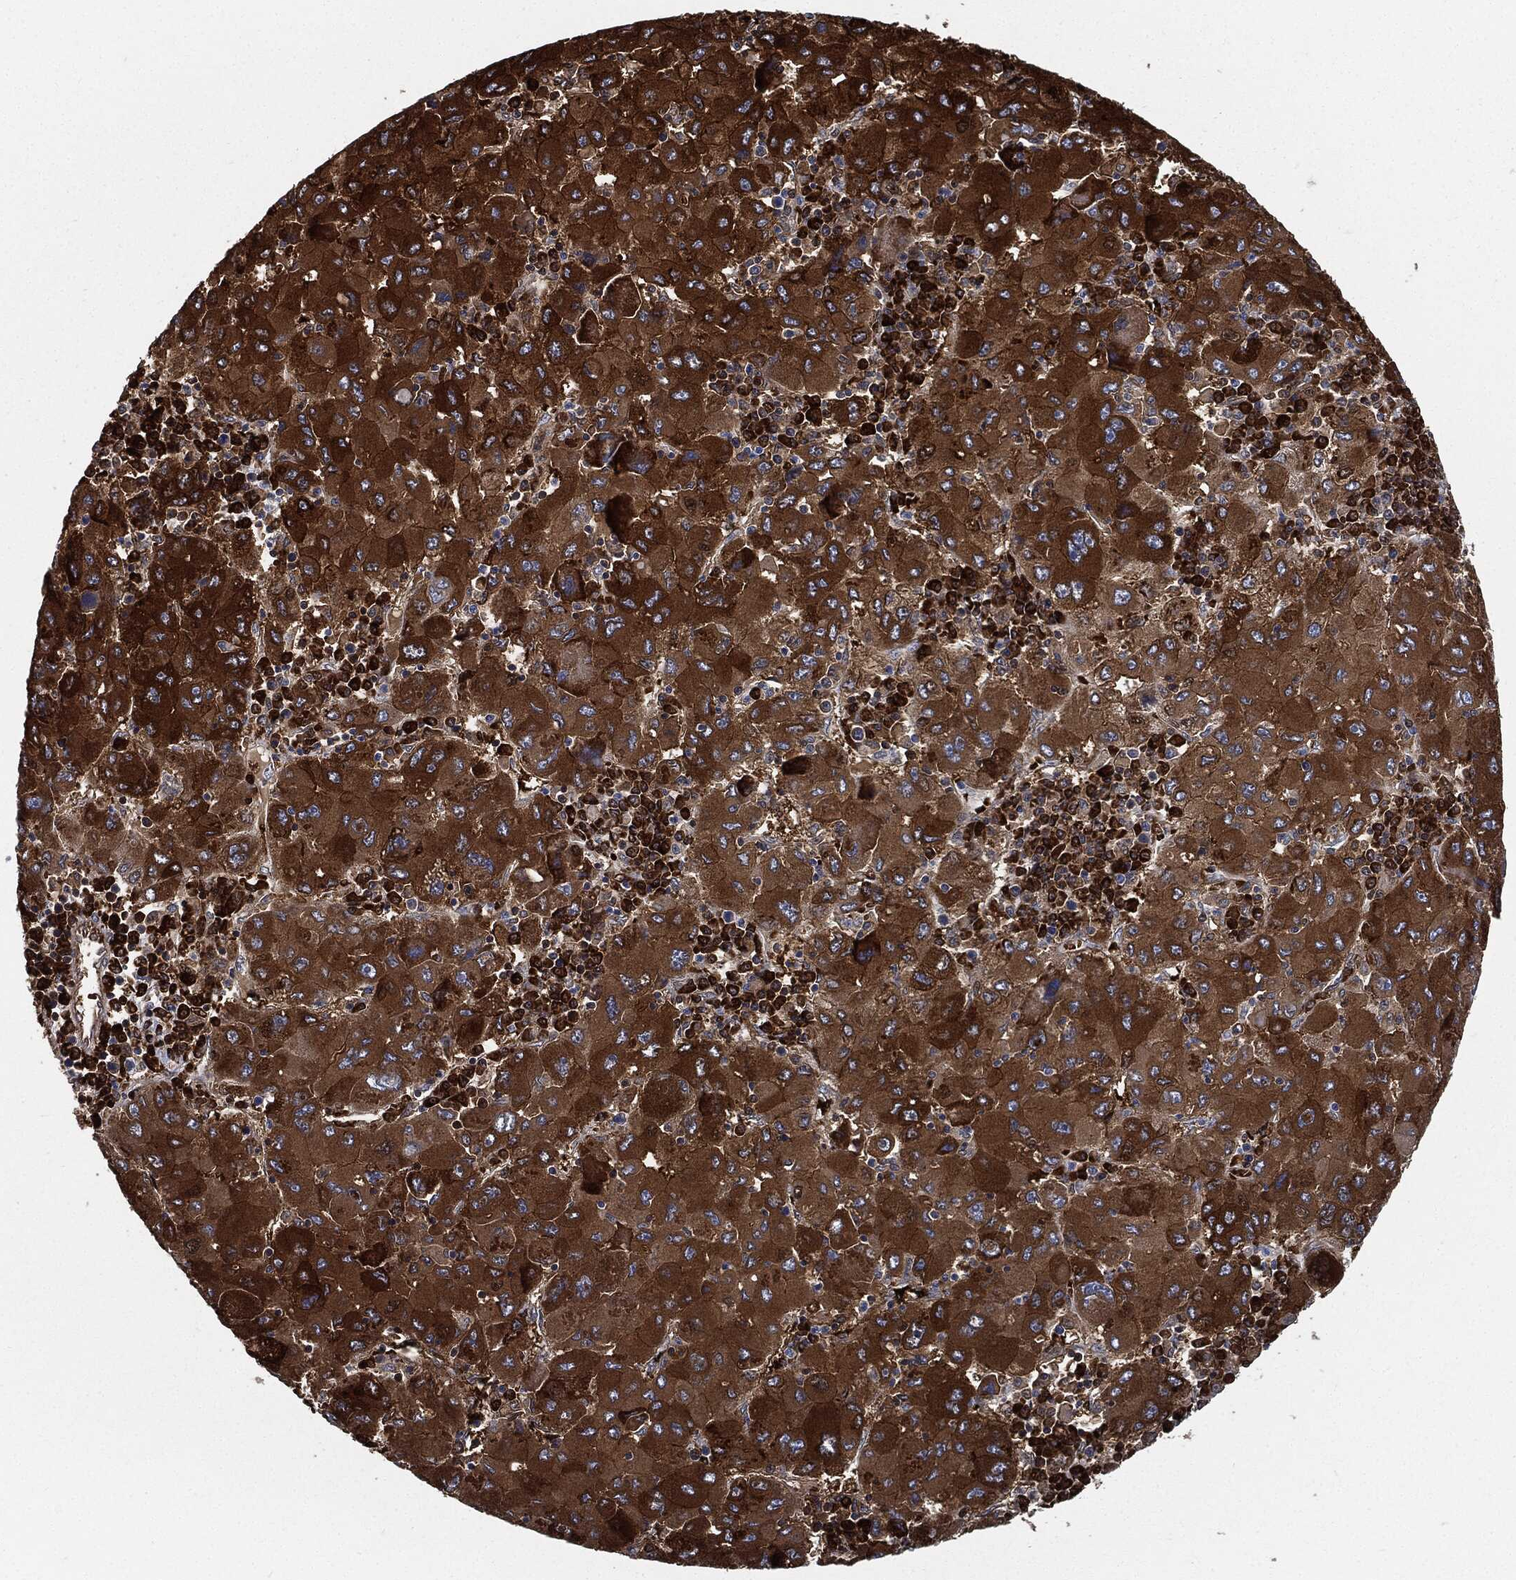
{"staining": {"intensity": "strong", "quantity": ">75%", "location": "cytoplasmic/membranous"}, "tissue": "liver cancer", "cell_type": "Tumor cells", "image_type": "cancer", "snomed": [{"axis": "morphology", "description": "Carcinoma, Hepatocellular, NOS"}, {"axis": "topography", "description": "Liver"}], "caption": "Tumor cells display strong cytoplasmic/membranous staining in about >75% of cells in liver hepatocellular carcinoma. (DAB IHC, brown staining for protein, blue staining for nuclei).", "gene": "PRDX2", "patient": {"sex": "male", "age": 75}}